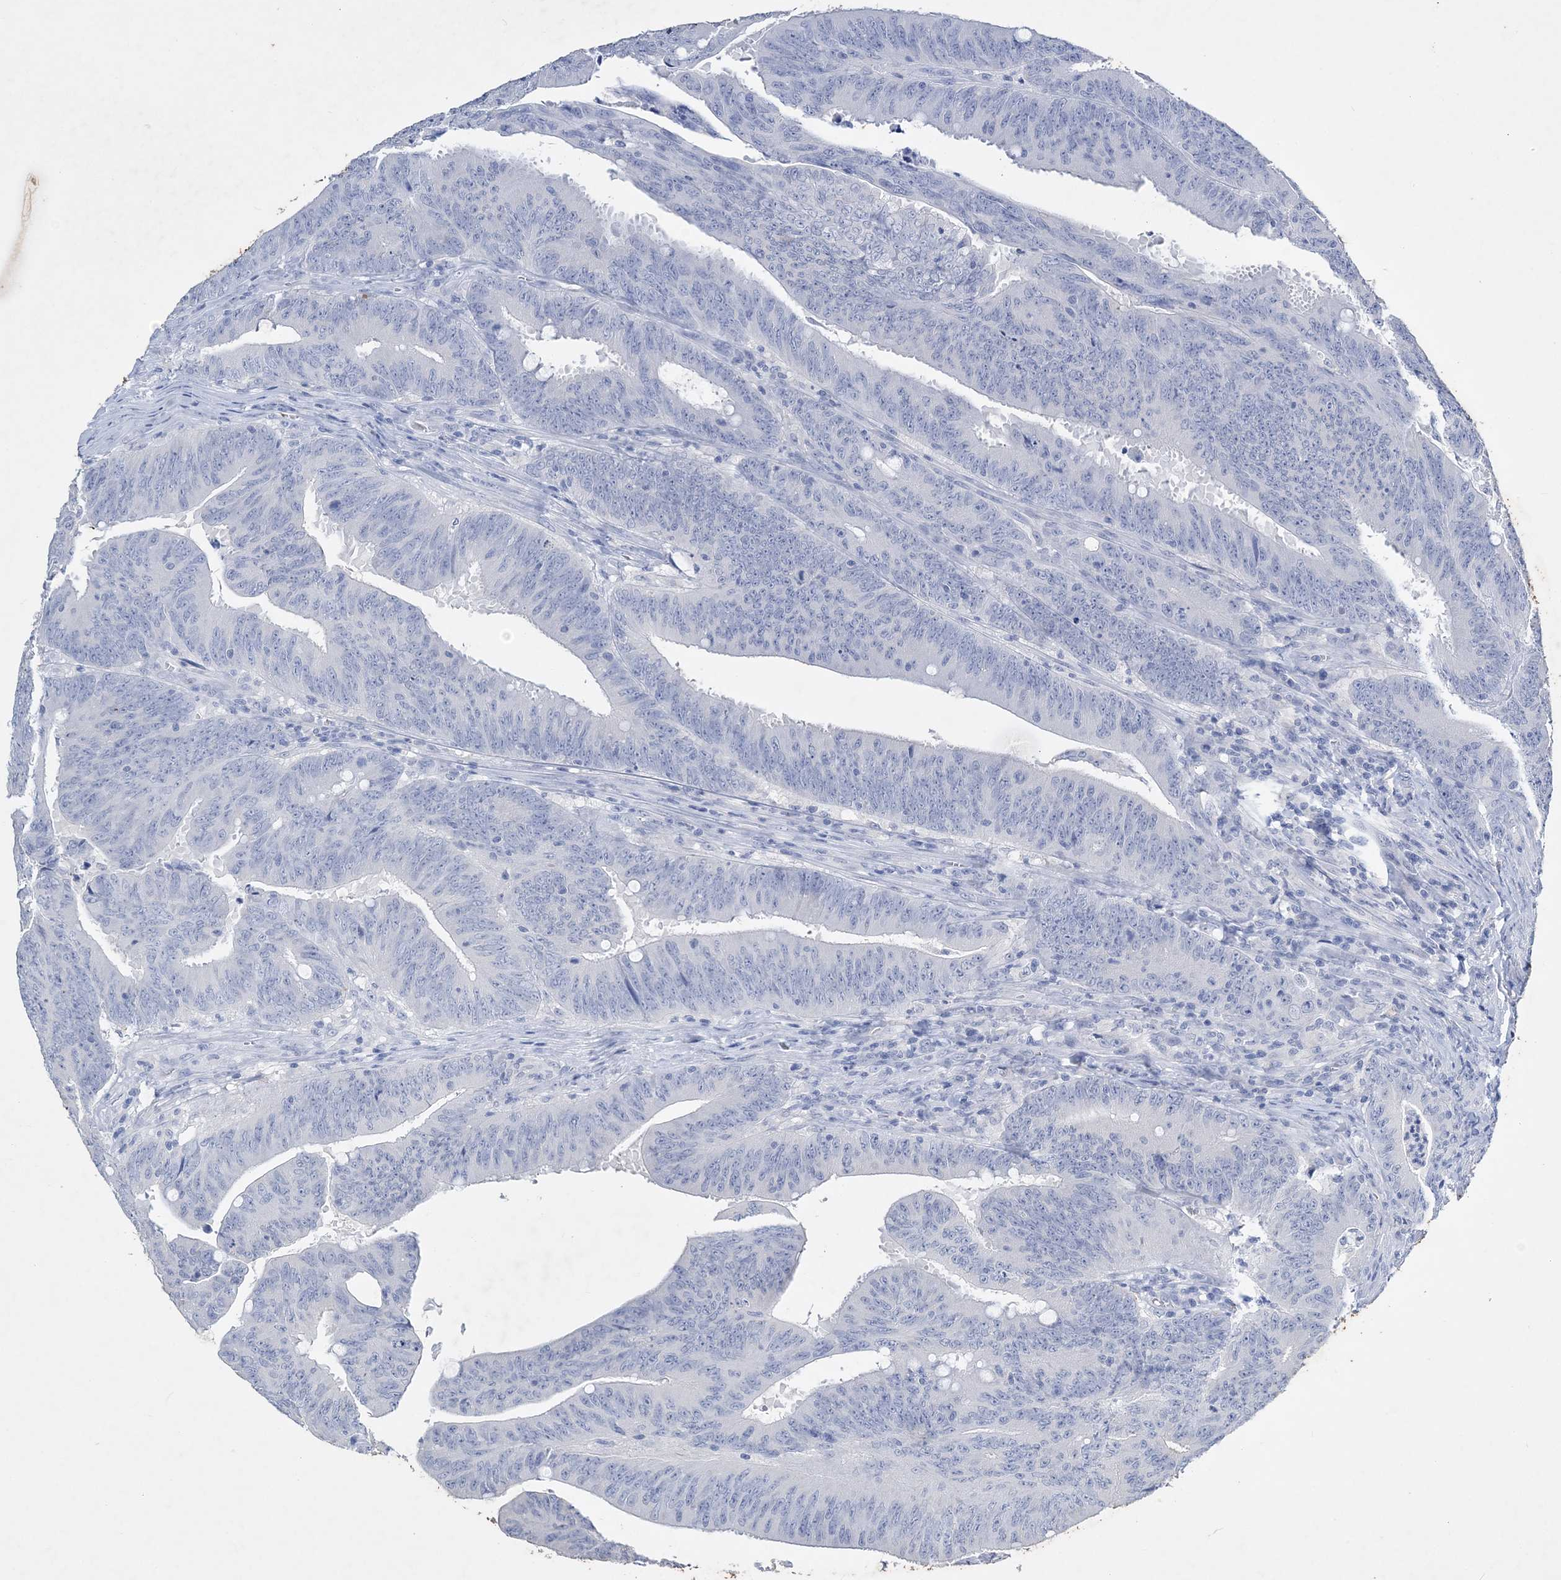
{"staining": {"intensity": "negative", "quantity": "none", "location": "none"}, "tissue": "colorectal cancer", "cell_type": "Tumor cells", "image_type": "cancer", "snomed": [{"axis": "morphology", "description": "Adenocarcinoma, NOS"}, {"axis": "topography", "description": "Colon"}], "caption": "Immunohistochemical staining of adenocarcinoma (colorectal) exhibits no significant positivity in tumor cells. (Immunohistochemistry (ihc), brightfield microscopy, high magnification).", "gene": "COPS8", "patient": {"sex": "male", "age": 45}}